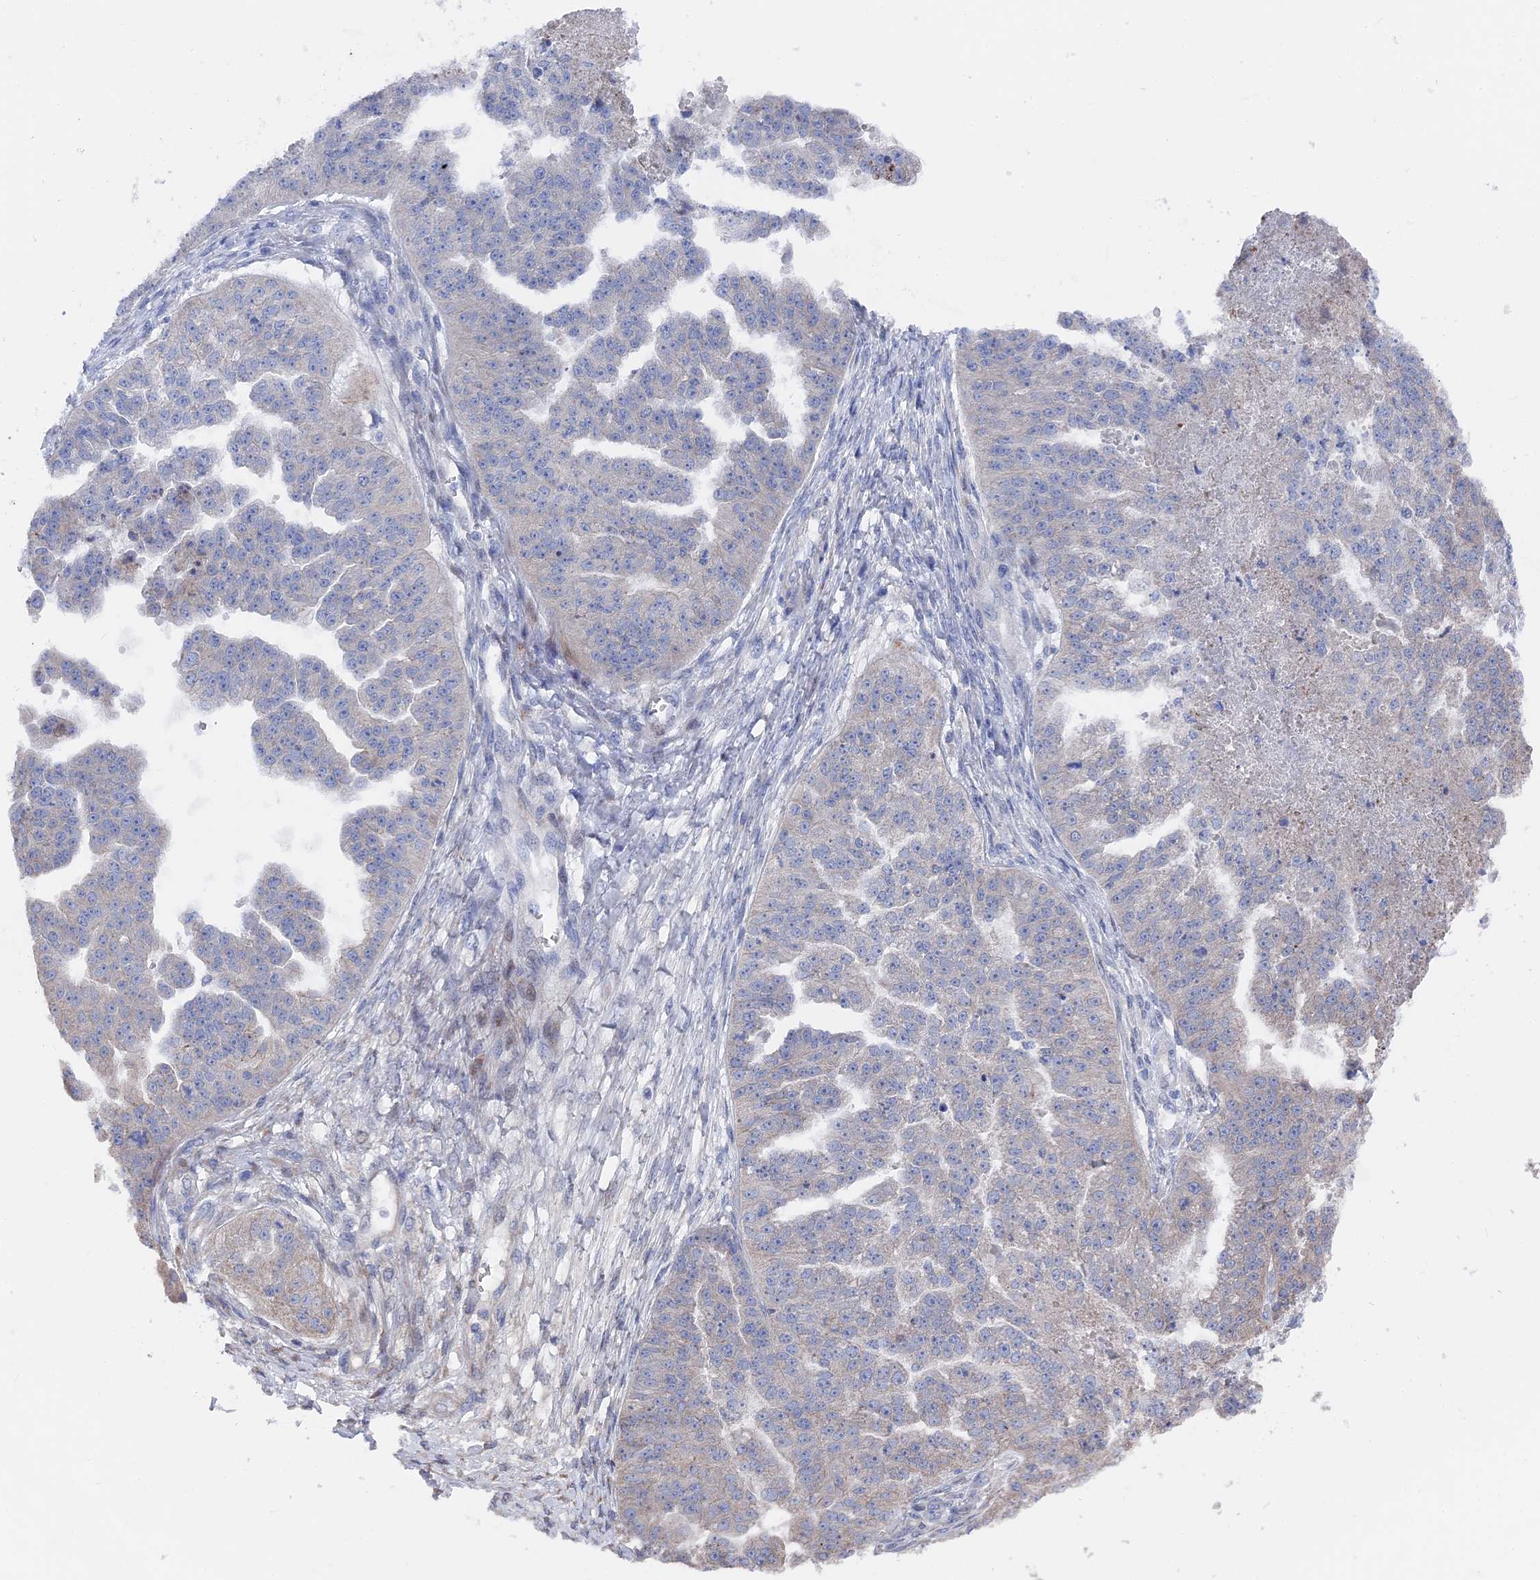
{"staining": {"intensity": "moderate", "quantity": "<25%", "location": "cytoplasmic/membranous"}, "tissue": "ovarian cancer", "cell_type": "Tumor cells", "image_type": "cancer", "snomed": [{"axis": "morphology", "description": "Cystadenocarcinoma, serous, NOS"}, {"axis": "topography", "description": "Ovary"}], "caption": "Serous cystadenocarcinoma (ovarian) stained with a brown dye reveals moderate cytoplasmic/membranous positive expression in about <25% of tumor cells.", "gene": "TMEM161A", "patient": {"sex": "female", "age": 58}}